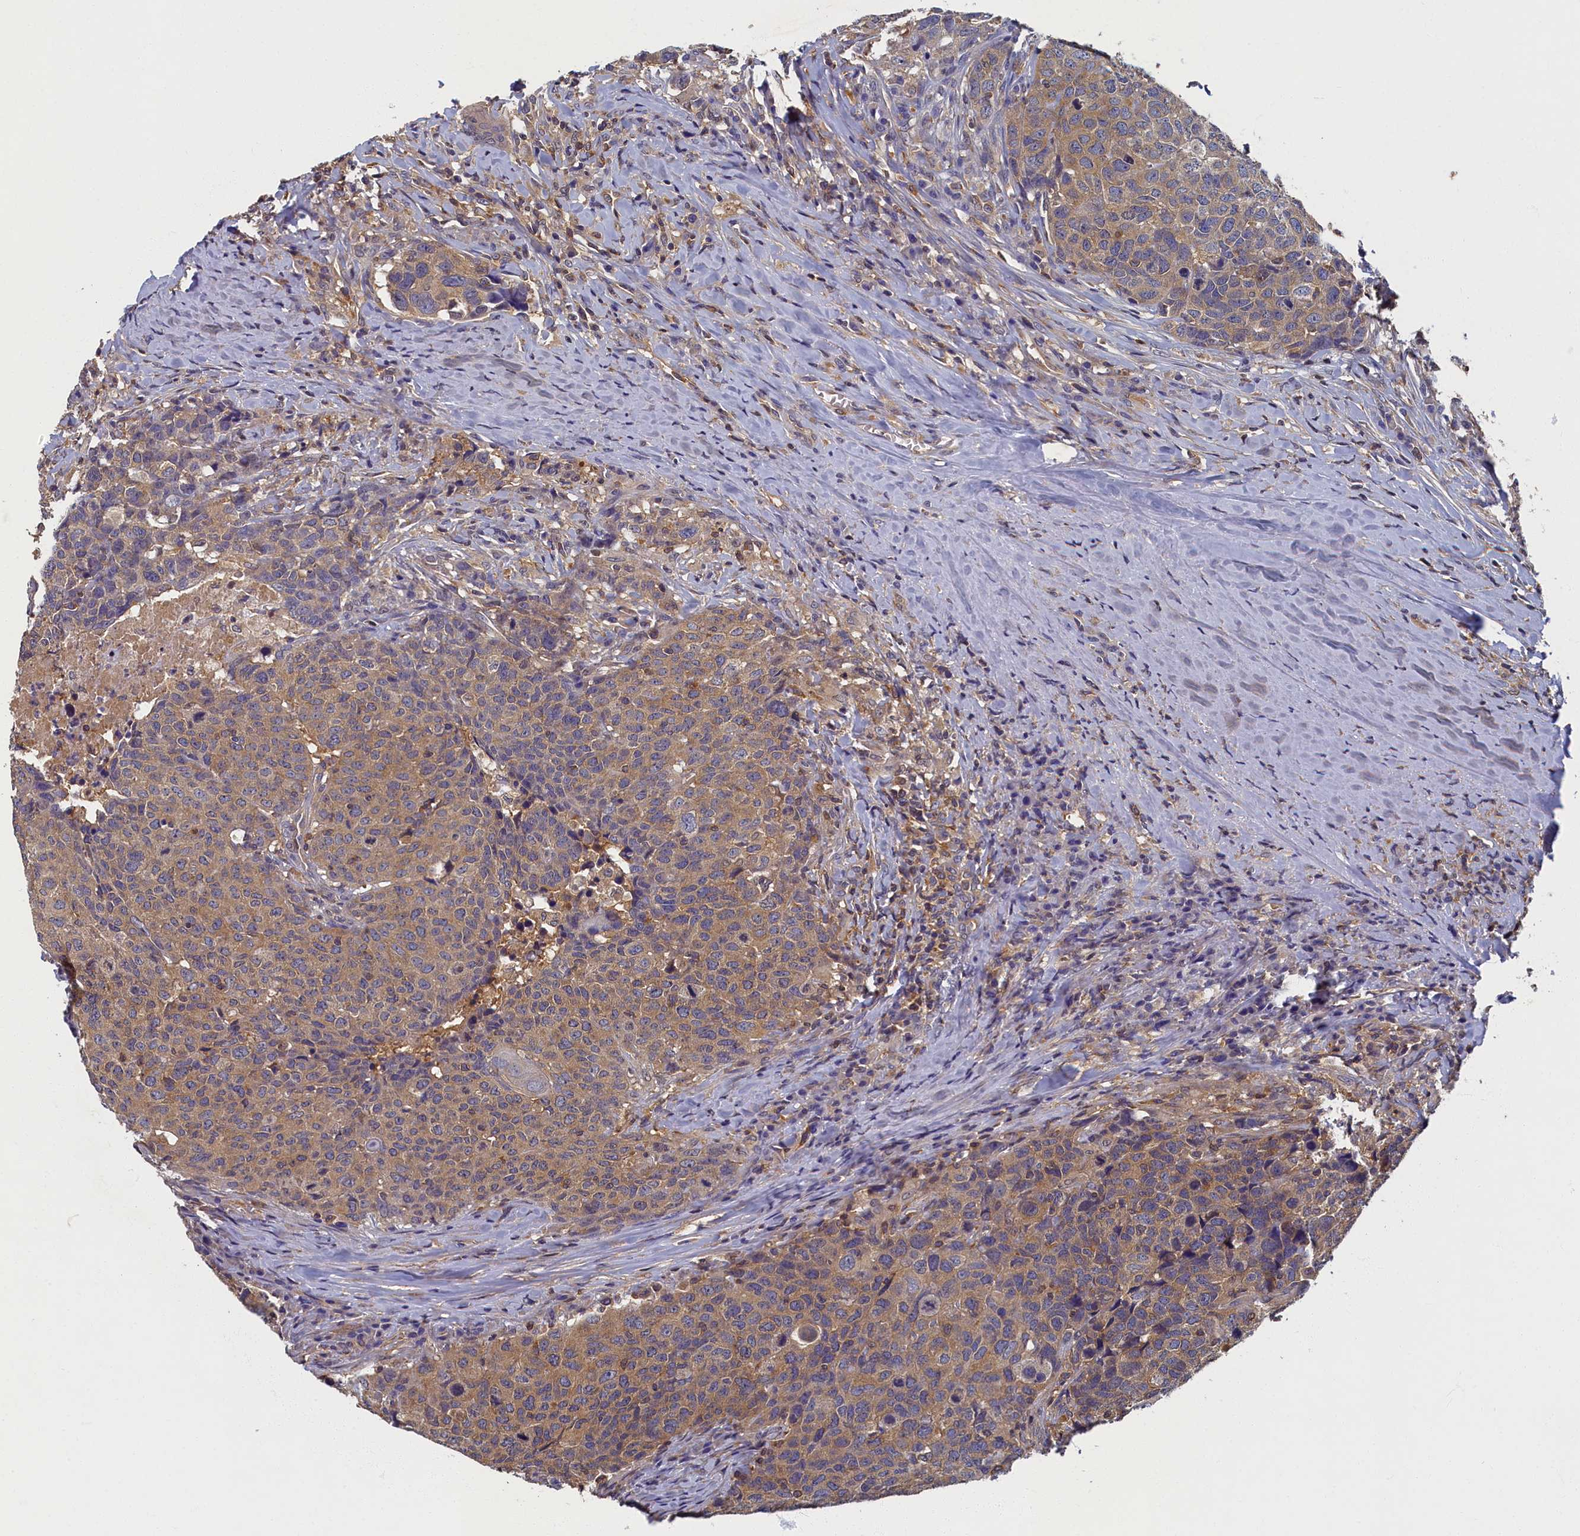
{"staining": {"intensity": "weak", "quantity": "25%-75%", "location": "cytoplasmic/membranous"}, "tissue": "head and neck cancer", "cell_type": "Tumor cells", "image_type": "cancer", "snomed": [{"axis": "morphology", "description": "Squamous cell carcinoma, NOS"}, {"axis": "topography", "description": "Head-Neck"}], "caption": "A micrograph of head and neck cancer stained for a protein exhibits weak cytoplasmic/membranous brown staining in tumor cells.", "gene": "TBCB", "patient": {"sex": "male", "age": 66}}